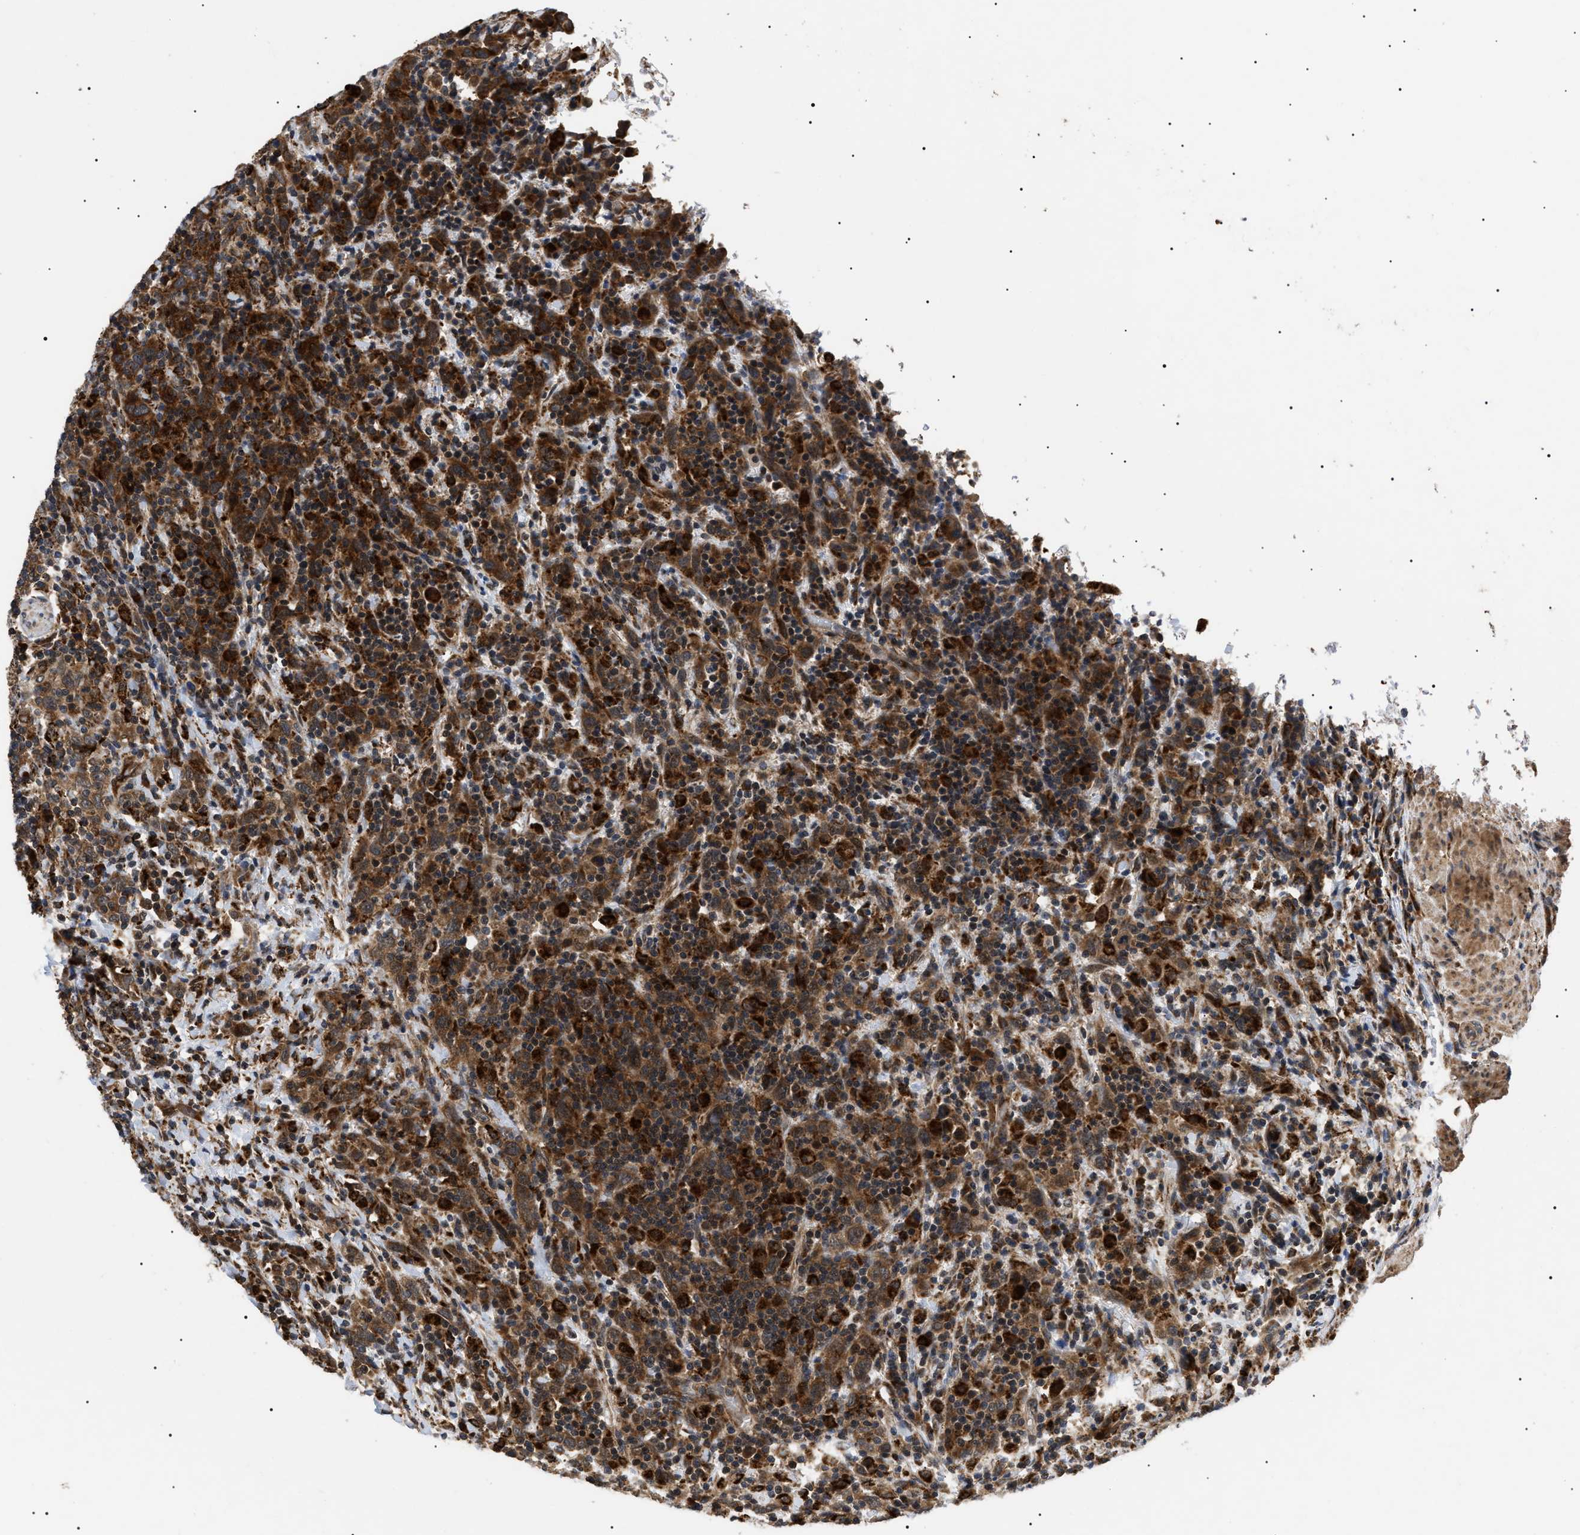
{"staining": {"intensity": "moderate", "quantity": ">75%", "location": "cytoplasmic/membranous"}, "tissue": "urothelial cancer", "cell_type": "Tumor cells", "image_type": "cancer", "snomed": [{"axis": "morphology", "description": "Urothelial carcinoma, High grade"}, {"axis": "topography", "description": "Urinary bladder"}], "caption": "Tumor cells demonstrate medium levels of moderate cytoplasmic/membranous positivity in about >75% of cells in human high-grade urothelial carcinoma.", "gene": "ASTL", "patient": {"sex": "male", "age": 61}}